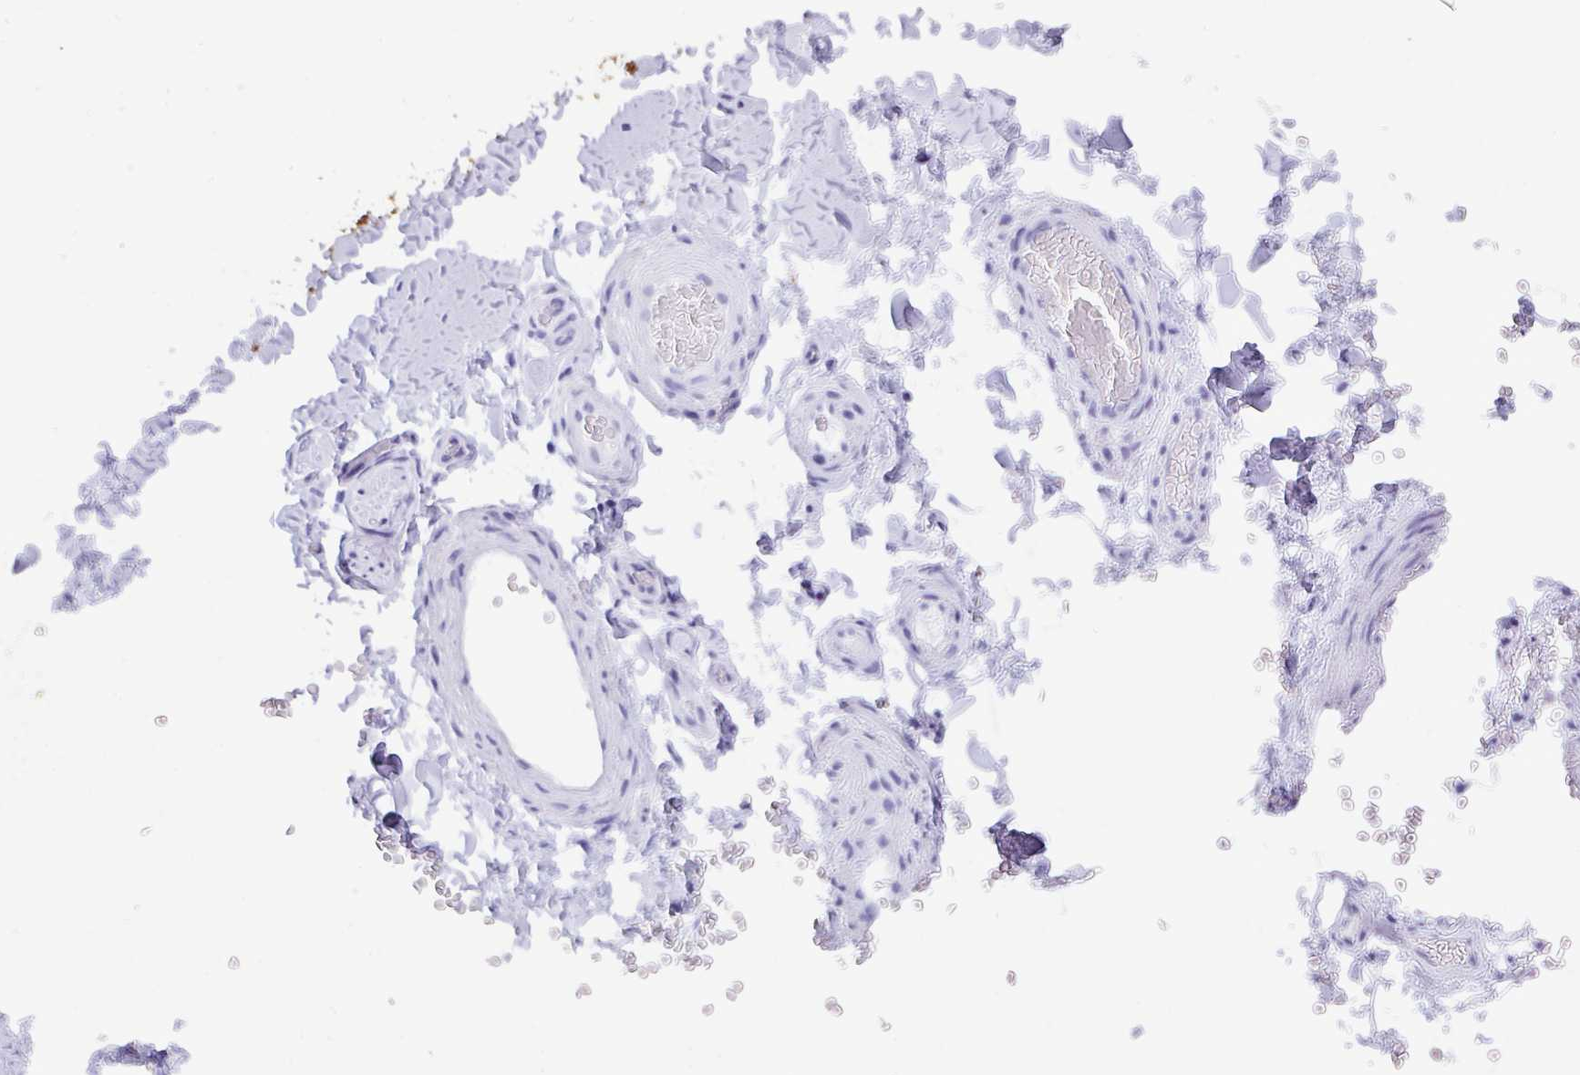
{"staining": {"intensity": "negative", "quantity": "none", "location": "none"}, "tissue": "adipose tissue", "cell_type": "Adipocytes", "image_type": "normal", "snomed": [{"axis": "morphology", "description": "Normal tissue, NOS"}, {"axis": "topography", "description": "Soft tissue"}, {"axis": "topography", "description": "Adipose tissue"}, {"axis": "topography", "description": "Vascular tissue"}, {"axis": "topography", "description": "Peripheral nerve tissue"}], "caption": "Immunohistochemistry (IHC) photomicrograph of normal human adipose tissue stained for a protein (brown), which shows no staining in adipocytes. (DAB IHC visualized using brightfield microscopy, high magnification).", "gene": "ZNF524", "patient": {"sex": "male", "age": 46}}